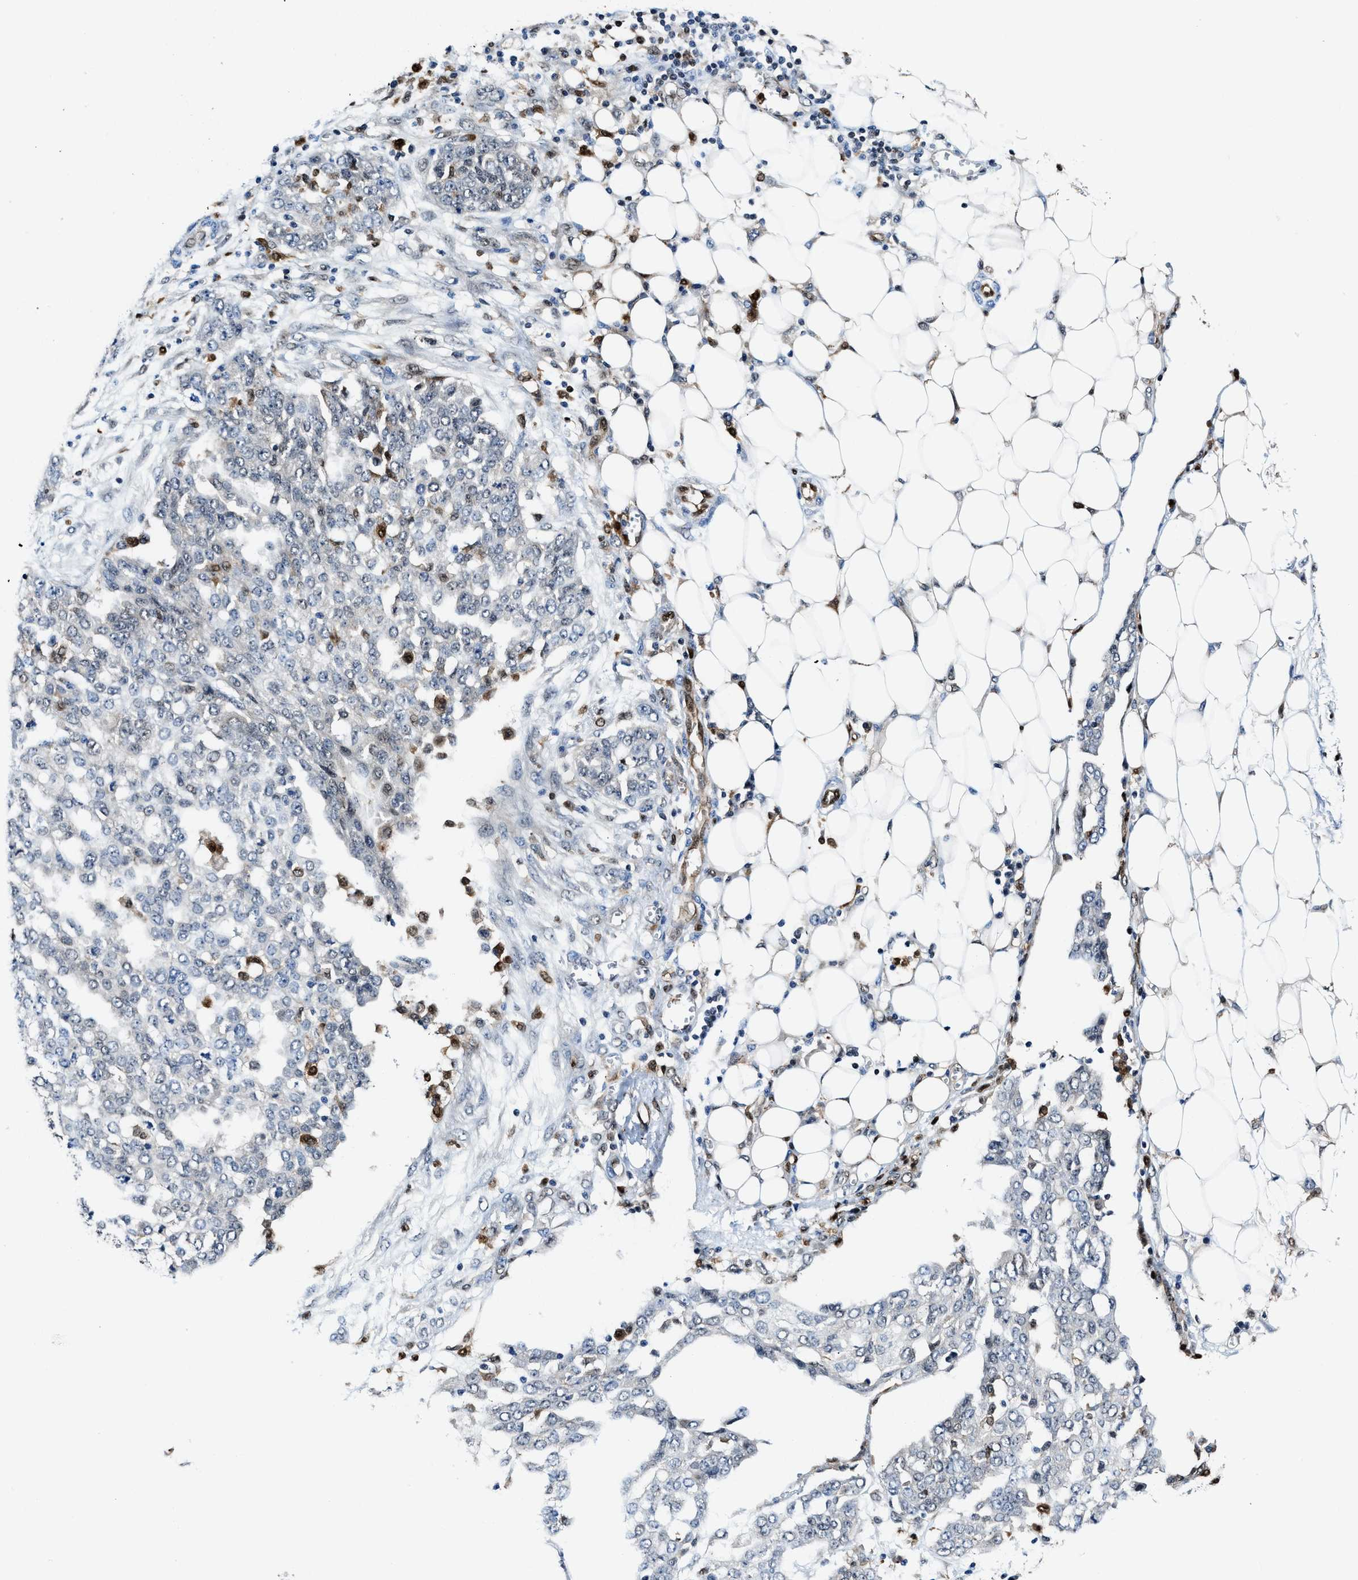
{"staining": {"intensity": "negative", "quantity": "none", "location": "none"}, "tissue": "ovarian cancer", "cell_type": "Tumor cells", "image_type": "cancer", "snomed": [{"axis": "morphology", "description": "Cystadenocarcinoma, serous, NOS"}, {"axis": "topography", "description": "Soft tissue"}, {"axis": "topography", "description": "Ovary"}], "caption": "Immunohistochemical staining of serous cystadenocarcinoma (ovarian) reveals no significant expression in tumor cells.", "gene": "LTA4H", "patient": {"sex": "female", "age": 57}}